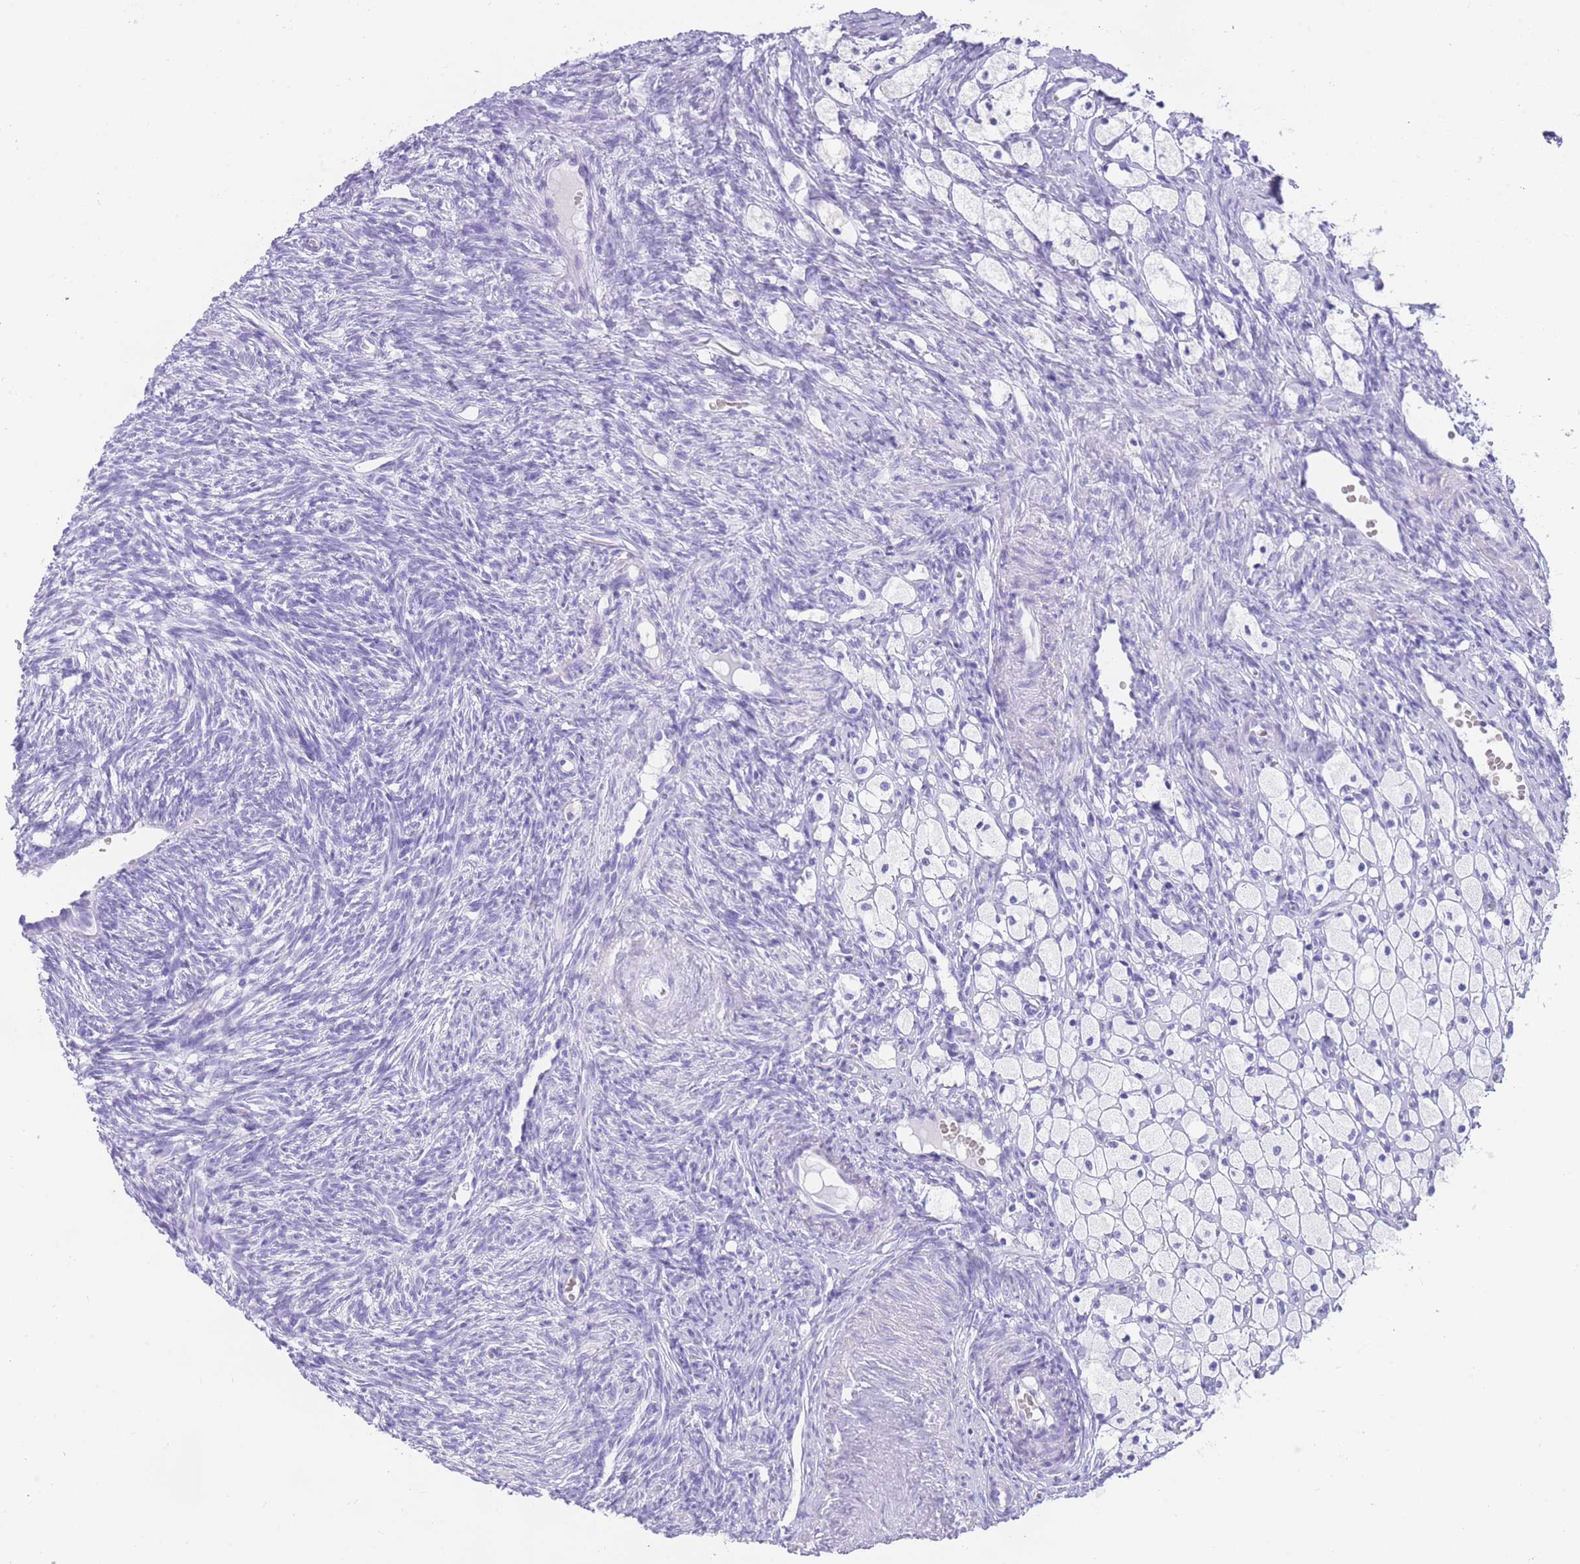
{"staining": {"intensity": "negative", "quantity": "none", "location": "none"}, "tissue": "ovary", "cell_type": "Ovarian stroma cells", "image_type": "normal", "snomed": [{"axis": "morphology", "description": "Normal tissue, NOS"}, {"axis": "topography", "description": "Ovary"}], "caption": "The micrograph reveals no staining of ovarian stroma cells in normal ovary. (Stains: DAB (3,3'-diaminobenzidine) IHC with hematoxylin counter stain, Microscopy: brightfield microscopy at high magnification).", "gene": "ELOA2", "patient": {"sex": "female", "age": 51}}